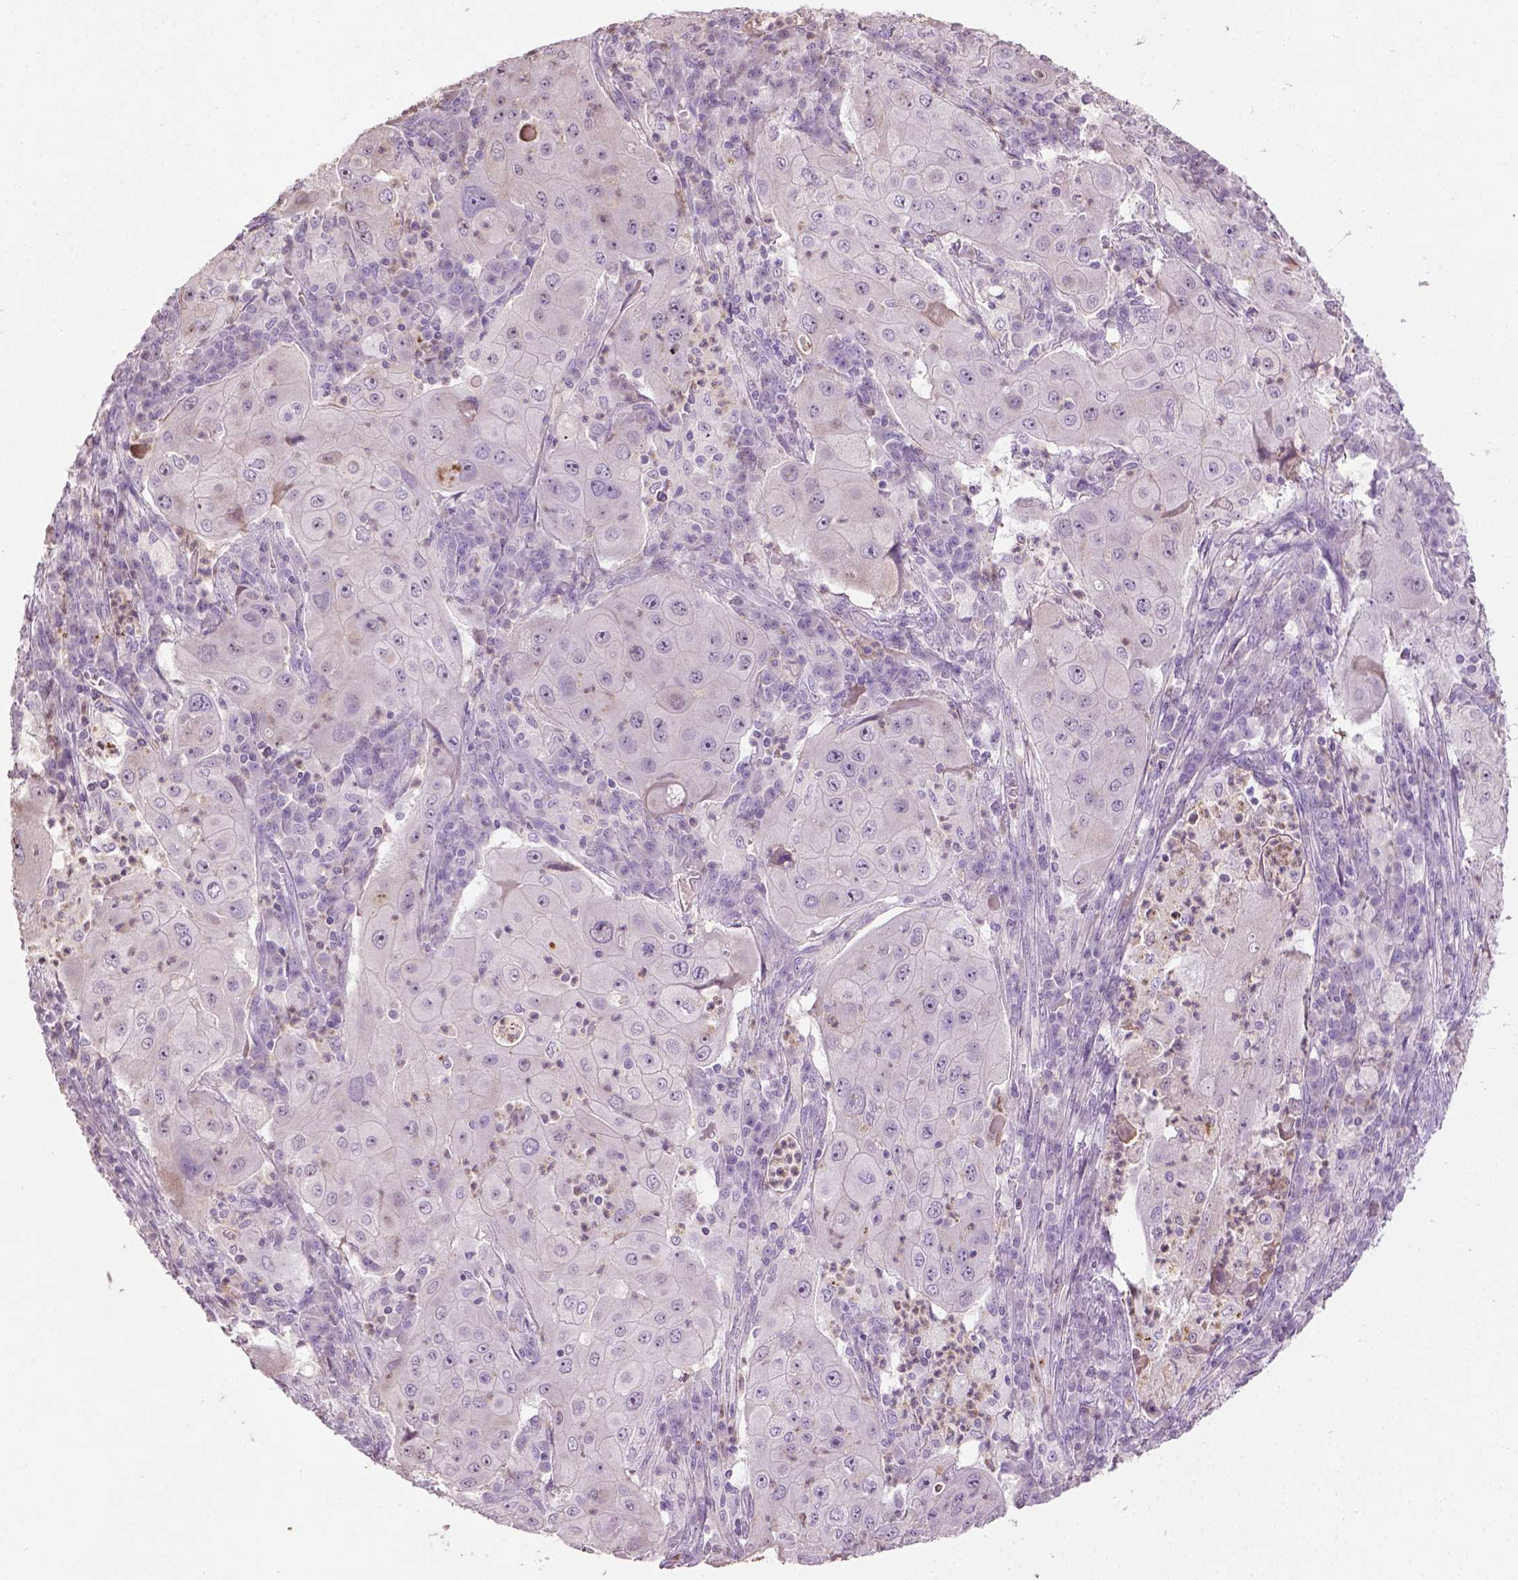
{"staining": {"intensity": "negative", "quantity": "none", "location": "none"}, "tissue": "lung cancer", "cell_type": "Tumor cells", "image_type": "cancer", "snomed": [{"axis": "morphology", "description": "Squamous cell carcinoma, NOS"}, {"axis": "topography", "description": "Lung"}], "caption": "Protein analysis of lung squamous cell carcinoma shows no significant staining in tumor cells.", "gene": "NTNG2", "patient": {"sex": "female", "age": 59}}